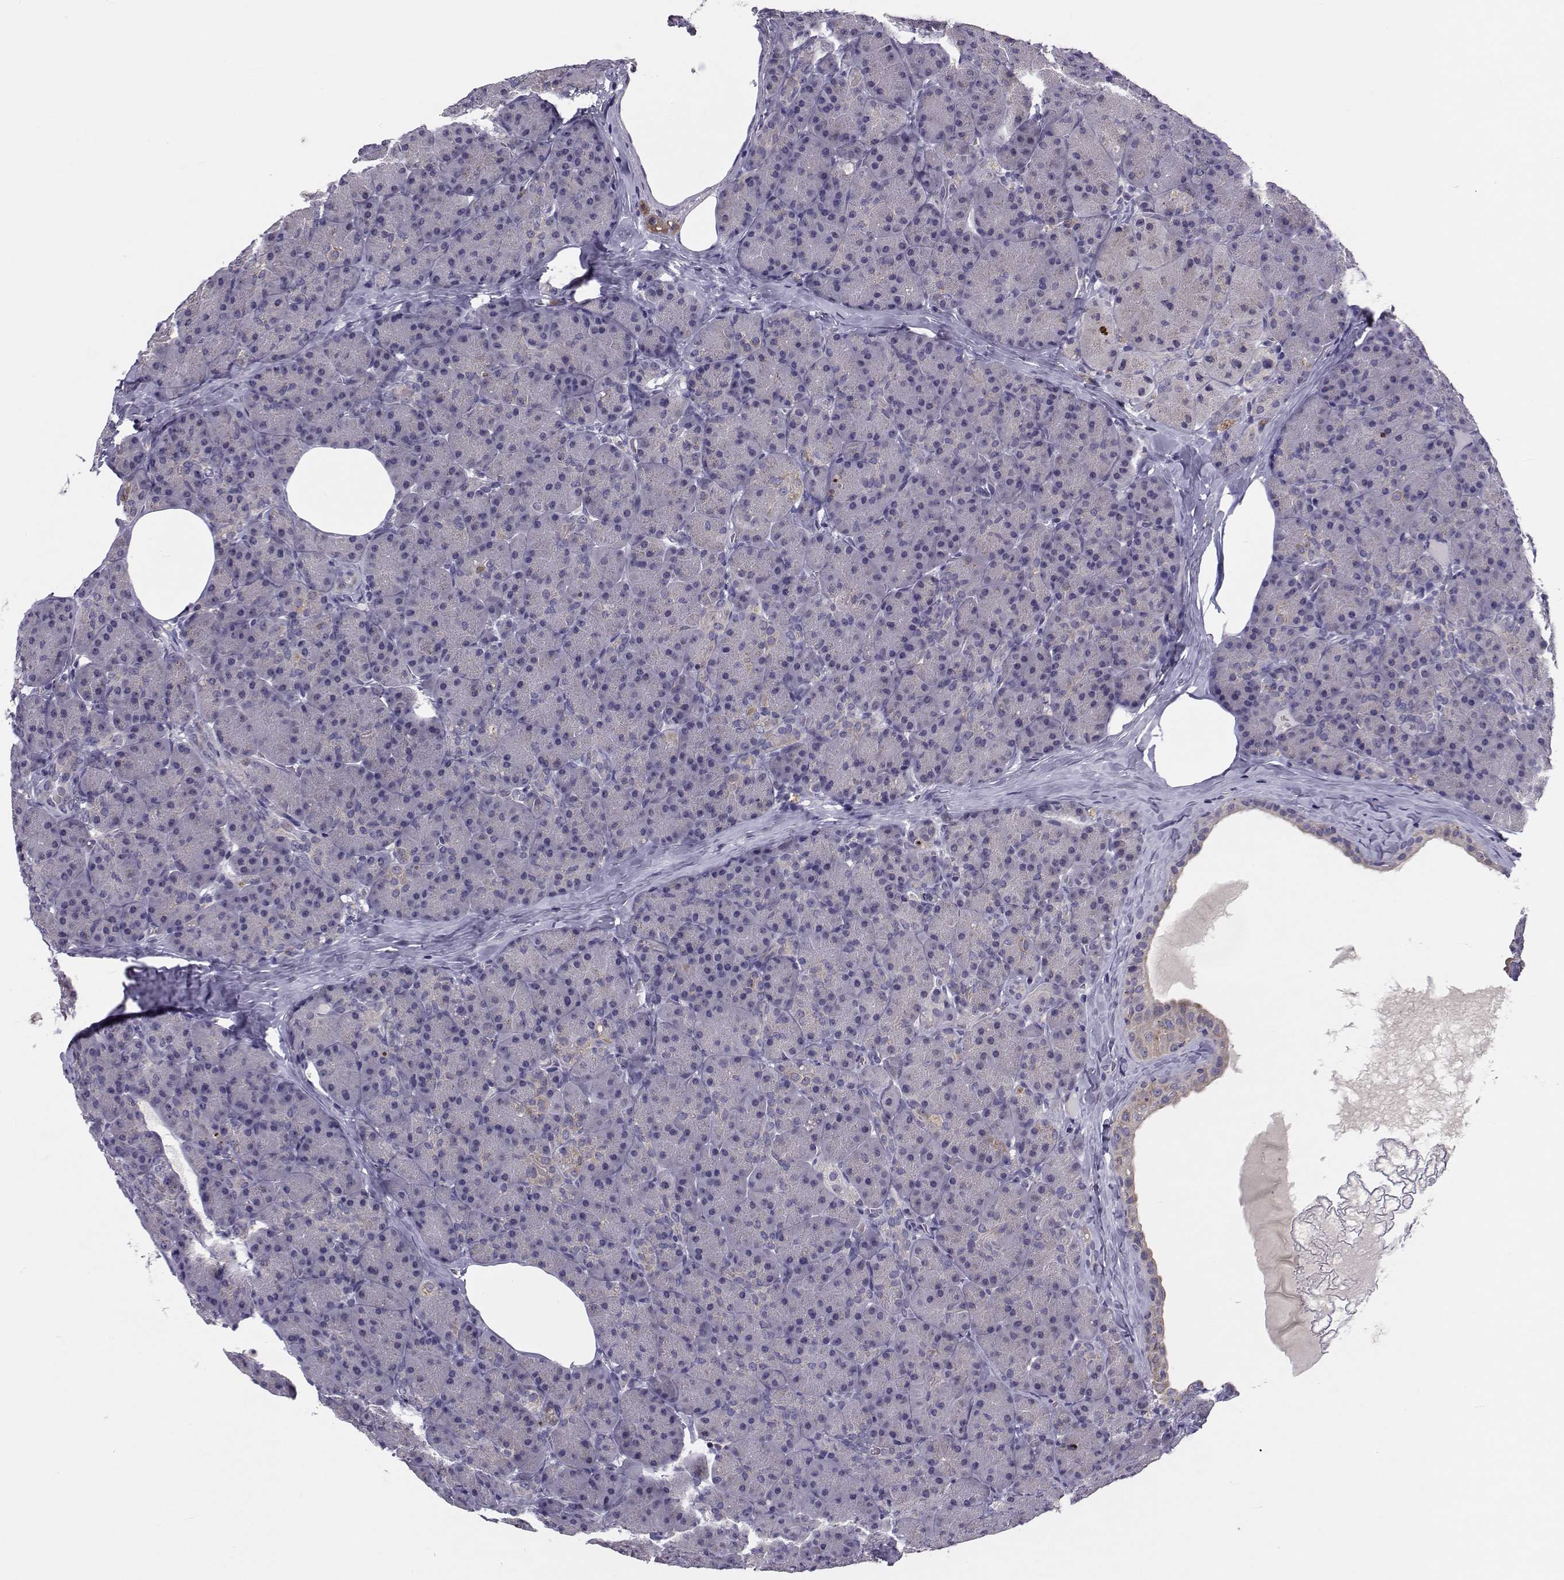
{"staining": {"intensity": "negative", "quantity": "none", "location": "none"}, "tissue": "pancreas", "cell_type": "Exocrine glandular cells", "image_type": "normal", "snomed": [{"axis": "morphology", "description": "Normal tissue, NOS"}, {"axis": "topography", "description": "Pancreas"}], "caption": "High magnification brightfield microscopy of benign pancreas stained with DAB (brown) and counterstained with hematoxylin (blue): exocrine glandular cells show no significant expression. Brightfield microscopy of immunohistochemistry stained with DAB (brown) and hematoxylin (blue), captured at high magnification.", "gene": "ANGPT1", "patient": {"sex": "male", "age": 57}}